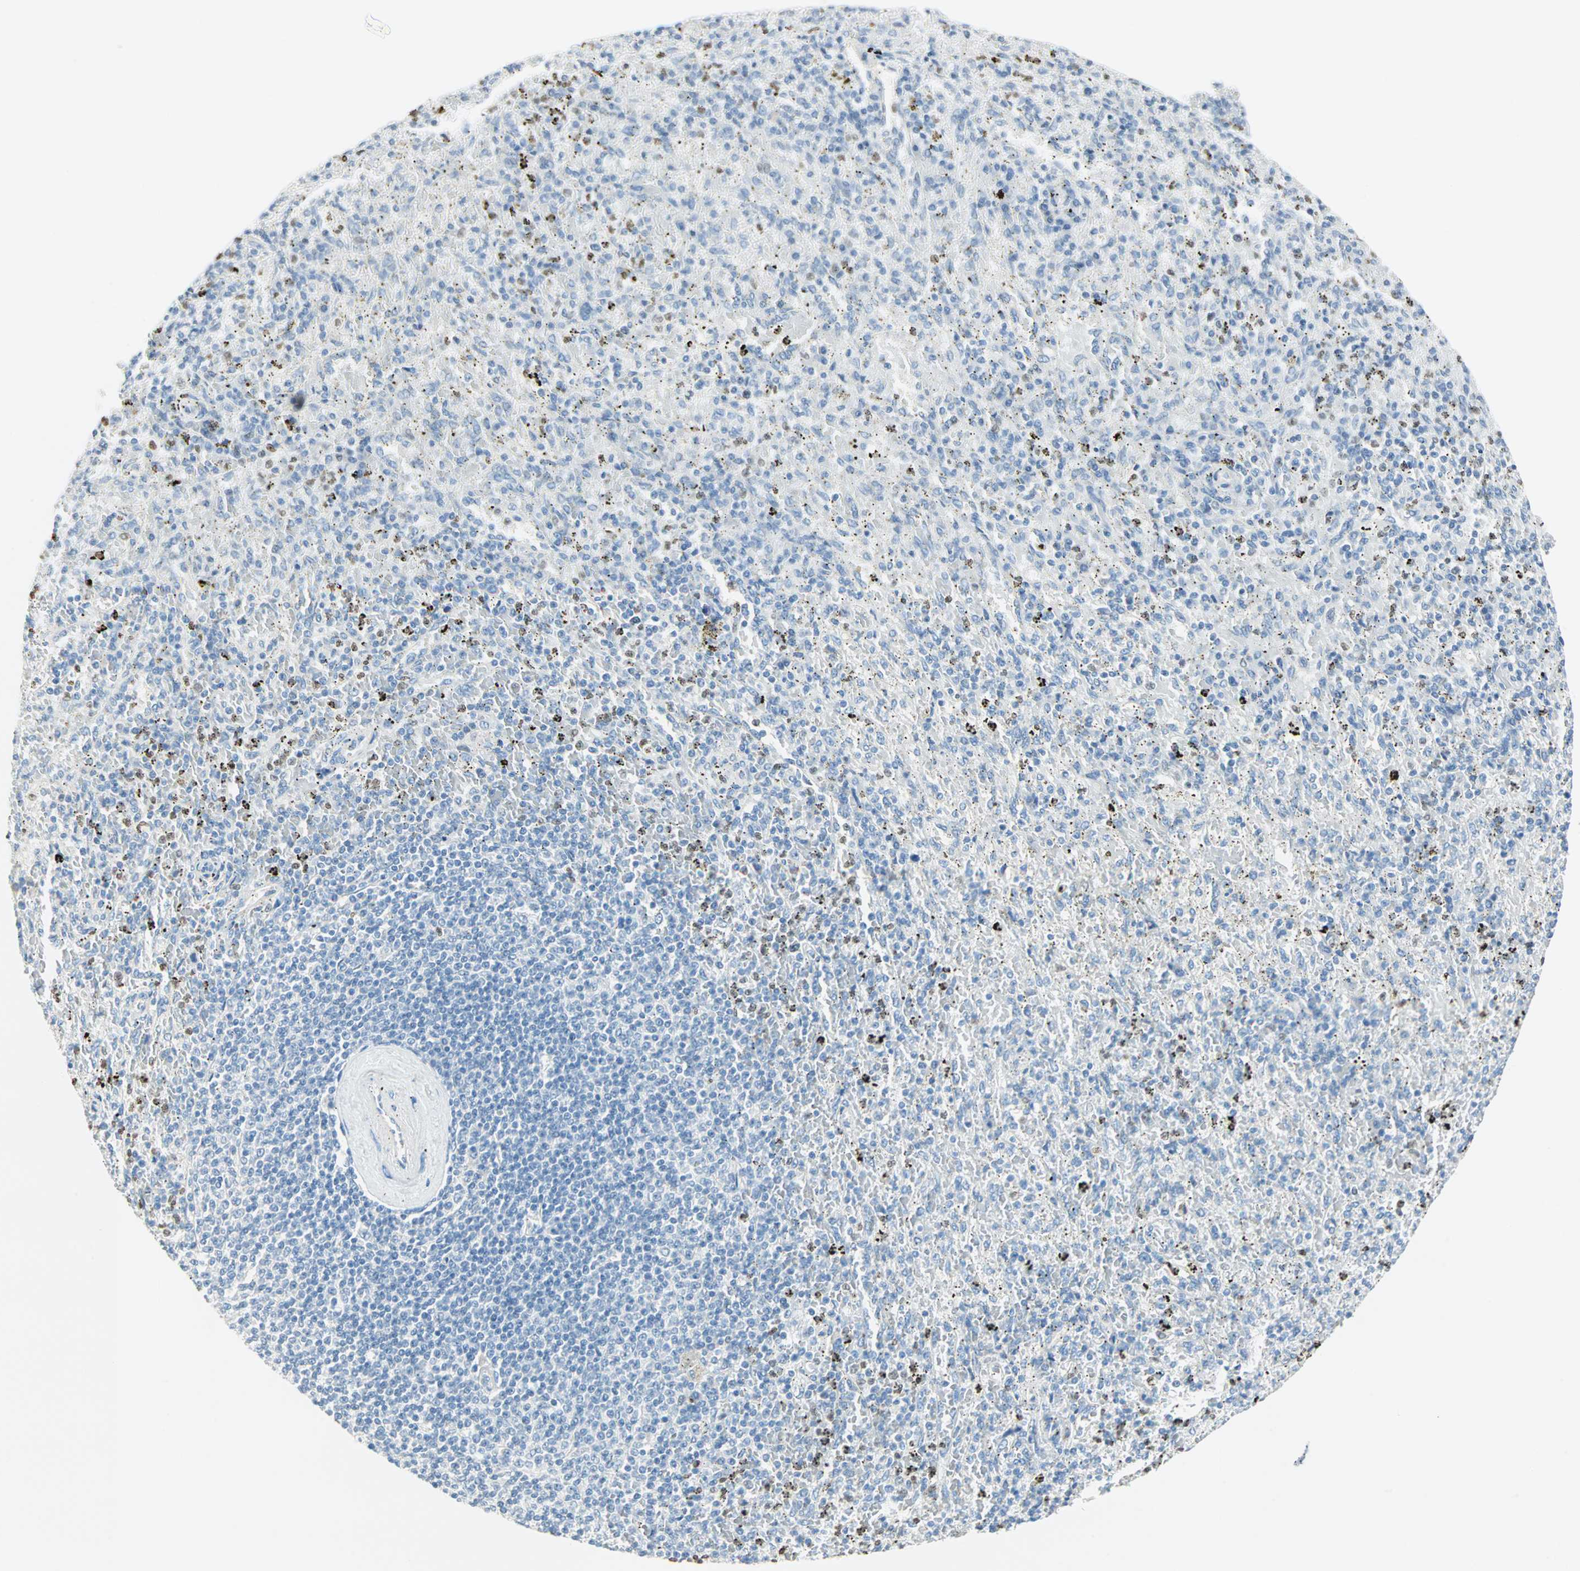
{"staining": {"intensity": "moderate", "quantity": "<25%", "location": "nuclear"}, "tissue": "spleen", "cell_type": "Cells in red pulp", "image_type": "normal", "snomed": [{"axis": "morphology", "description": "Normal tissue, NOS"}, {"axis": "topography", "description": "Spleen"}], "caption": "The micrograph demonstrates staining of benign spleen, revealing moderate nuclear protein staining (brown color) within cells in red pulp.", "gene": "MLLT10", "patient": {"sex": "female", "age": 43}}